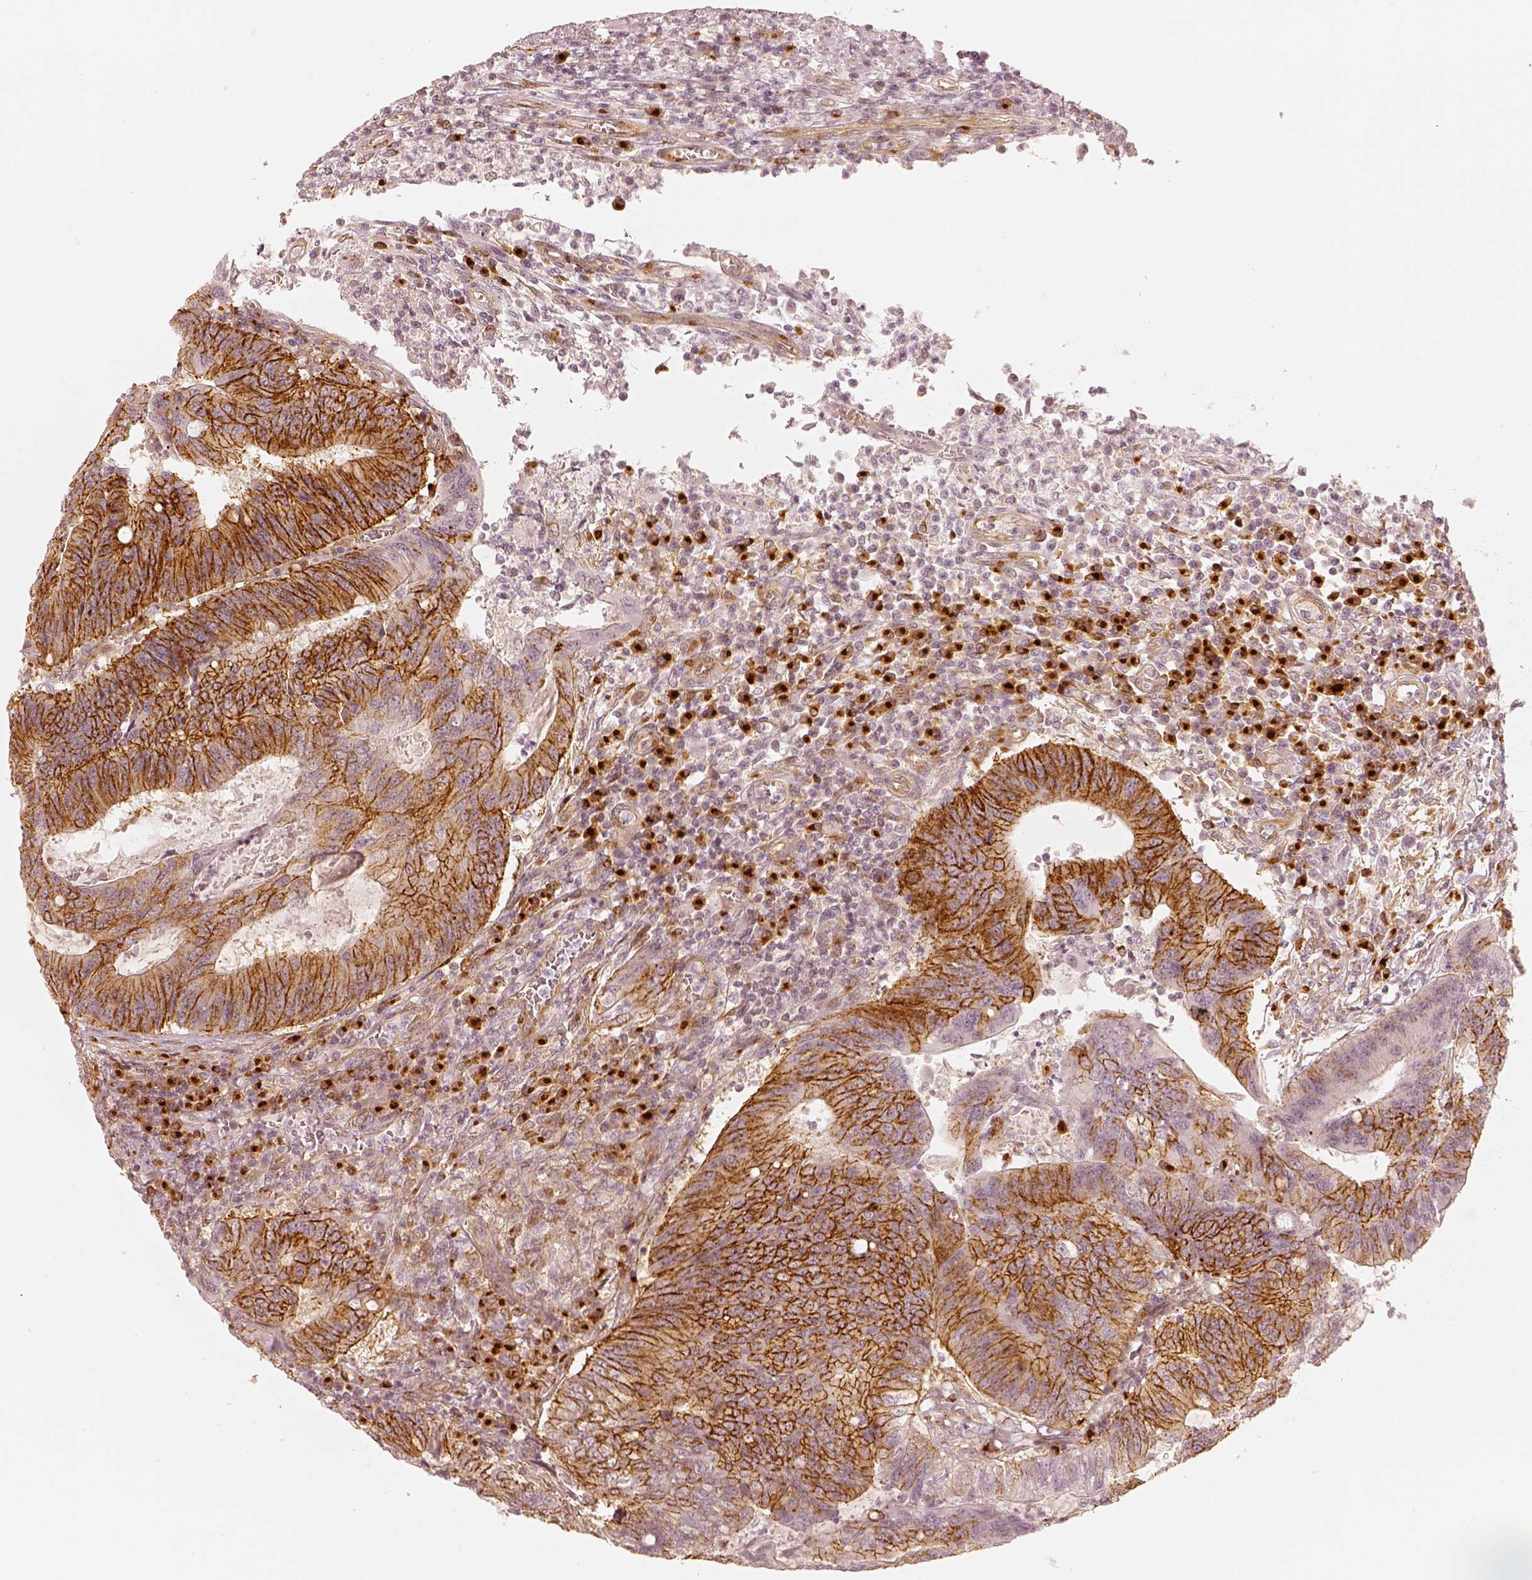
{"staining": {"intensity": "moderate", "quantity": ">75%", "location": "cytoplasmic/membranous"}, "tissue": "colorectal cancer", "cell_type": "Tumor cells", "image_type": "cancer", "snomed": [{"axis": "morphology", "description": "Adenocarcinoma, NOS"}, {"axis": "topography", "description": "Colon"}], "caption": "Colorectal cancer (adenocarcinoma) stained with IHC shows moderate cytoplasmic/membranous staining in about >75% of tumor cells.", "gene": "GORASP2", "patient": {"sex": "male", "age": 67}}